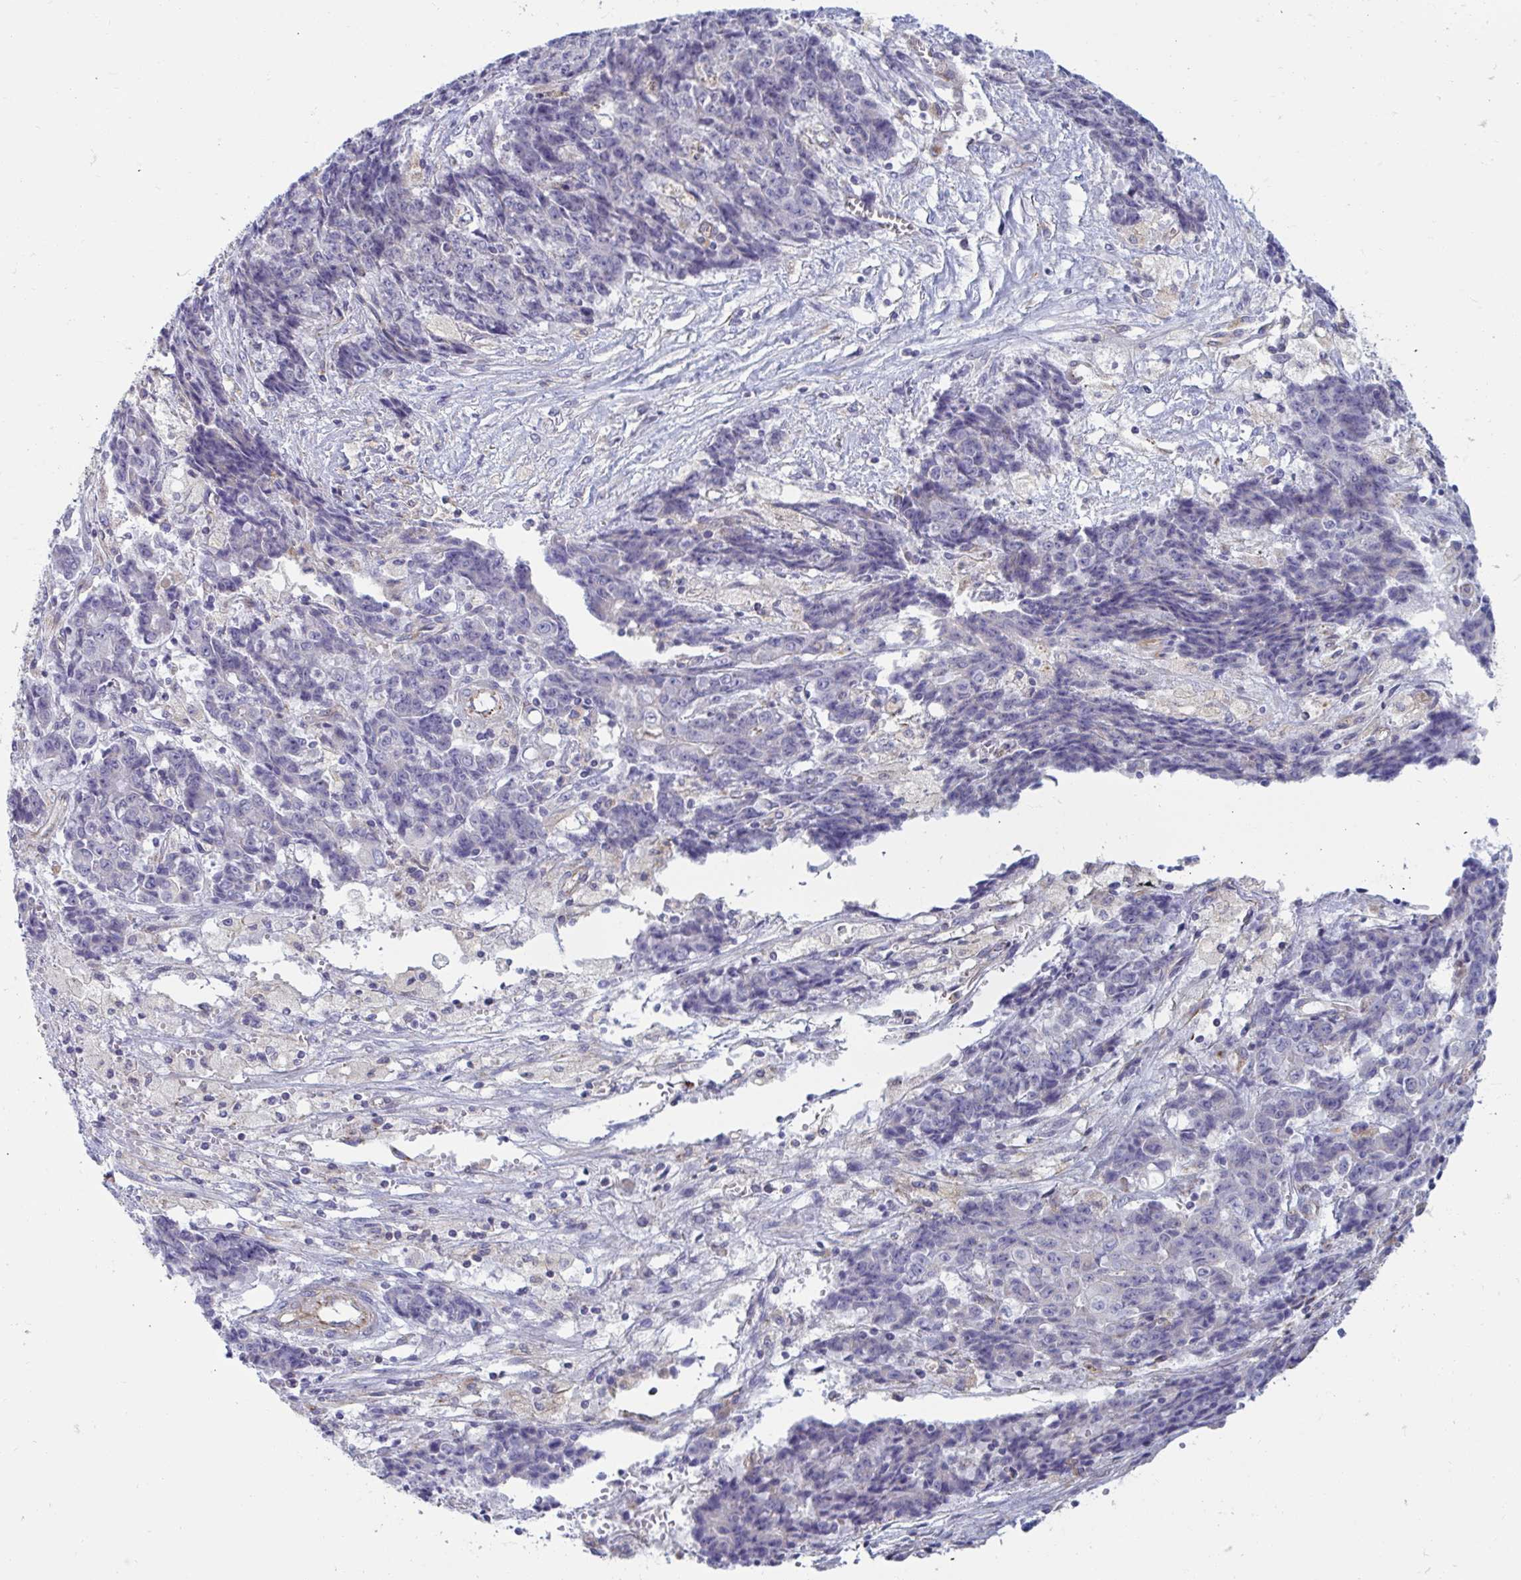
{"staining": {"intensity": "negative", "quantity": "none", "location": "none"}, "tissue": "ovarian cancer", "cell_type": "Tumor cells", "image_type": "cancer", "snomed": [{"axis": "morphology", "description": "Carcinoma, endometroid"}, {"axis": "topography", "description": "Ovary"}], "caption": "Immunohistochemistry (IHC) histopathology image of neoplastic tissue: ovarian cancer stained with DAB (3,3'-diaminobenzidine) shows no significant protein staining in tumor cells.", "gene": "SLC9A6", "patient": {"sex": "female", "age": 42}}